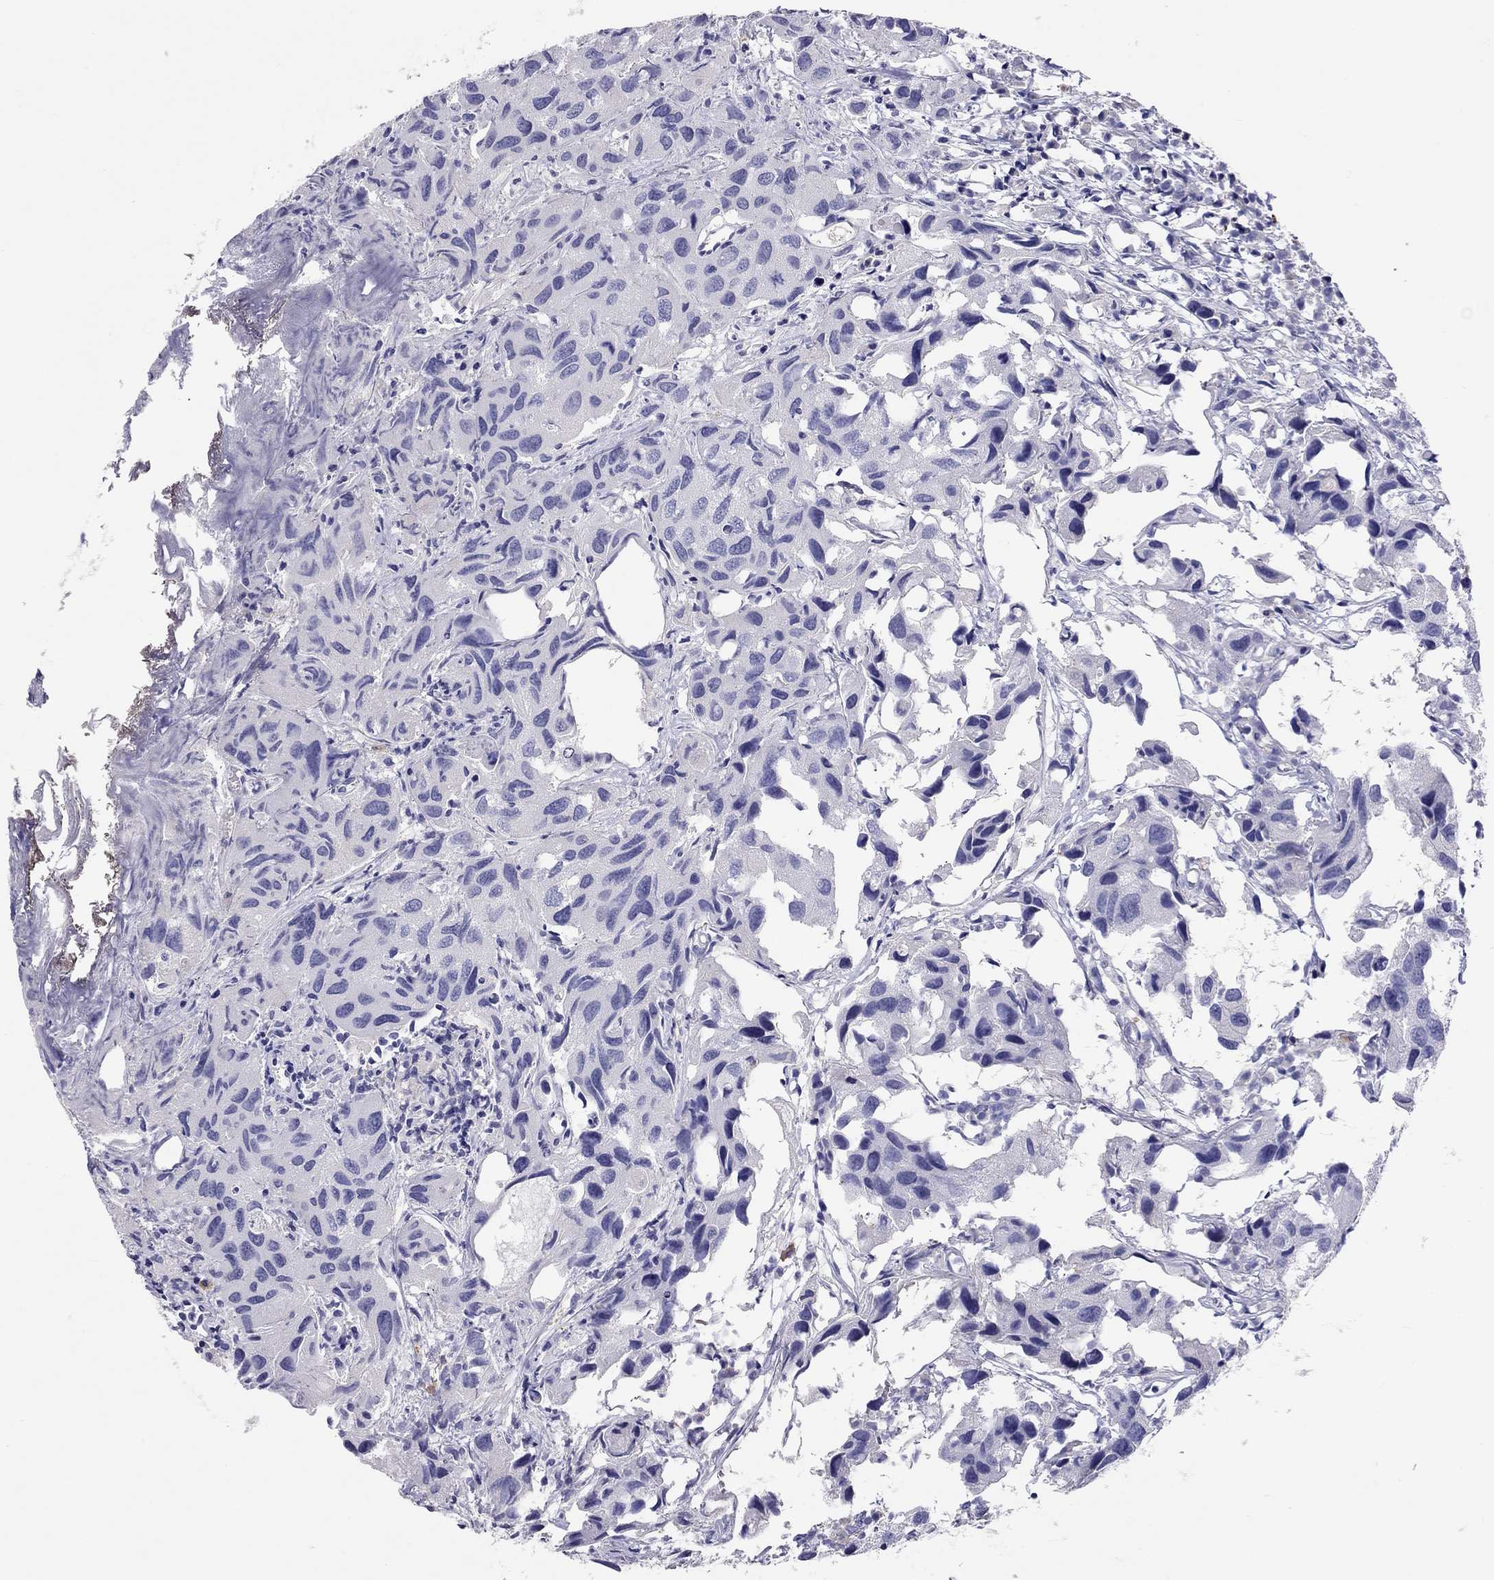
{"staining": {"intensity": "negative", "quantity": "none", "location": "none"}, "tissue": "urothelial cancer", "cell_type": "Tumor cells", "image_type": "cancer", "snomed": [{"axis": "morphology", "description": "Urothelial carcinoma, High grade"}, {"axis": "topography", "description": "Urinary bladder"}], "caption": "Protein analysis of urothelial carcinoma (high-grade) exhibits no significant expression in tumor cells.", "gene": "CALHM1", "patient": {"sex": "male", "age": 79}}